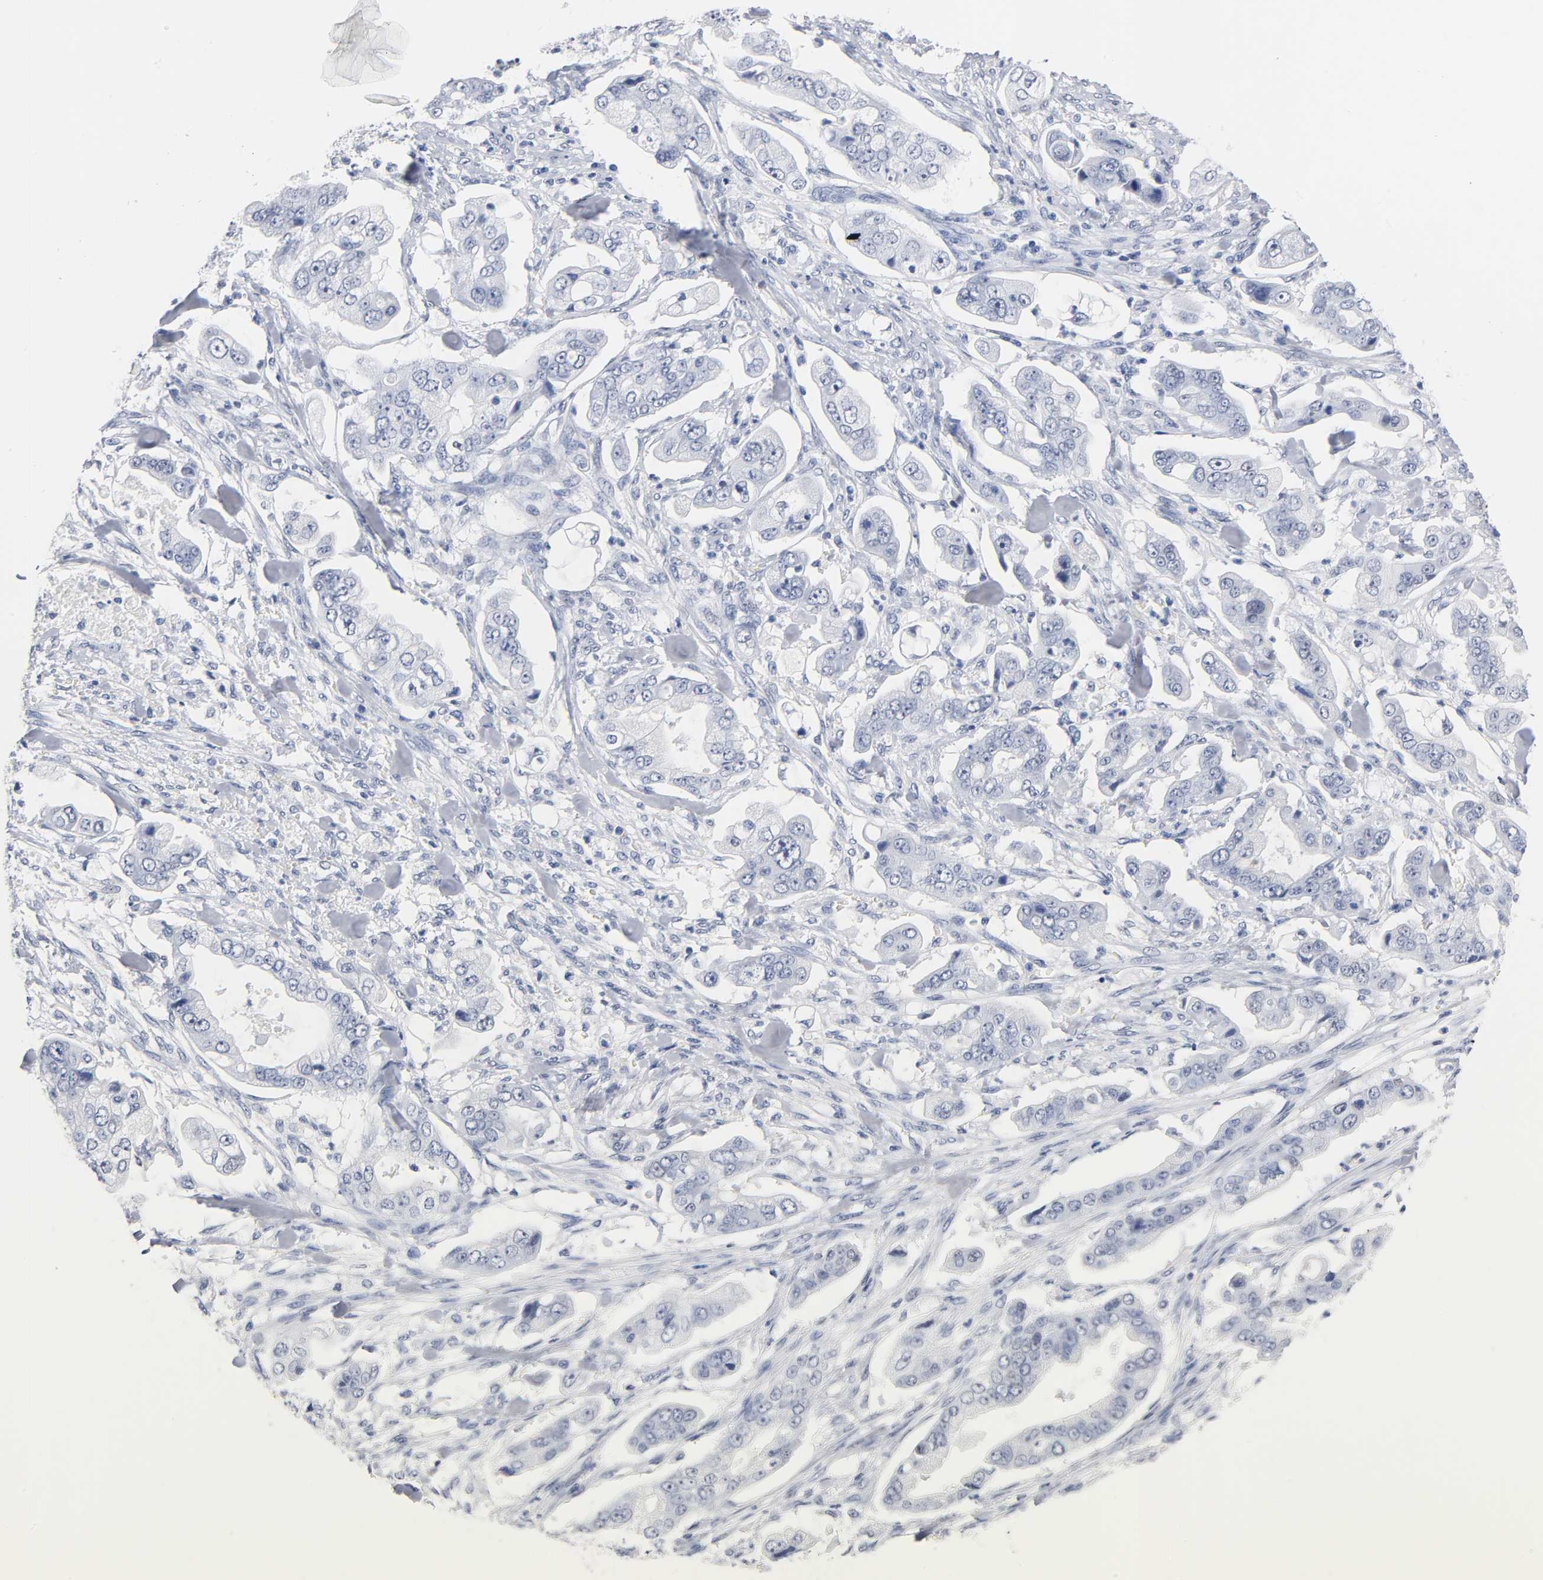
{"staining": {"intensity": "negative", "quantity": "none", "location": "none"}, "tissue": "stomach cancer", "cell_type": "Tumor cells", "image_type": "cancer", "snomed": [{"axis": "morphology", "description": "Adenocarcinoma, NOS"}, {"axis": "topography", "description": "Stomach"}], "caption": "Immunohistochemistry histopathology image of neoplastic tissue: human stomach cancer stained with DAB shows no significant protein positivity in tumor cells.", "gene": "NAB2", "patient": {"sex": "male", "age": 62}}